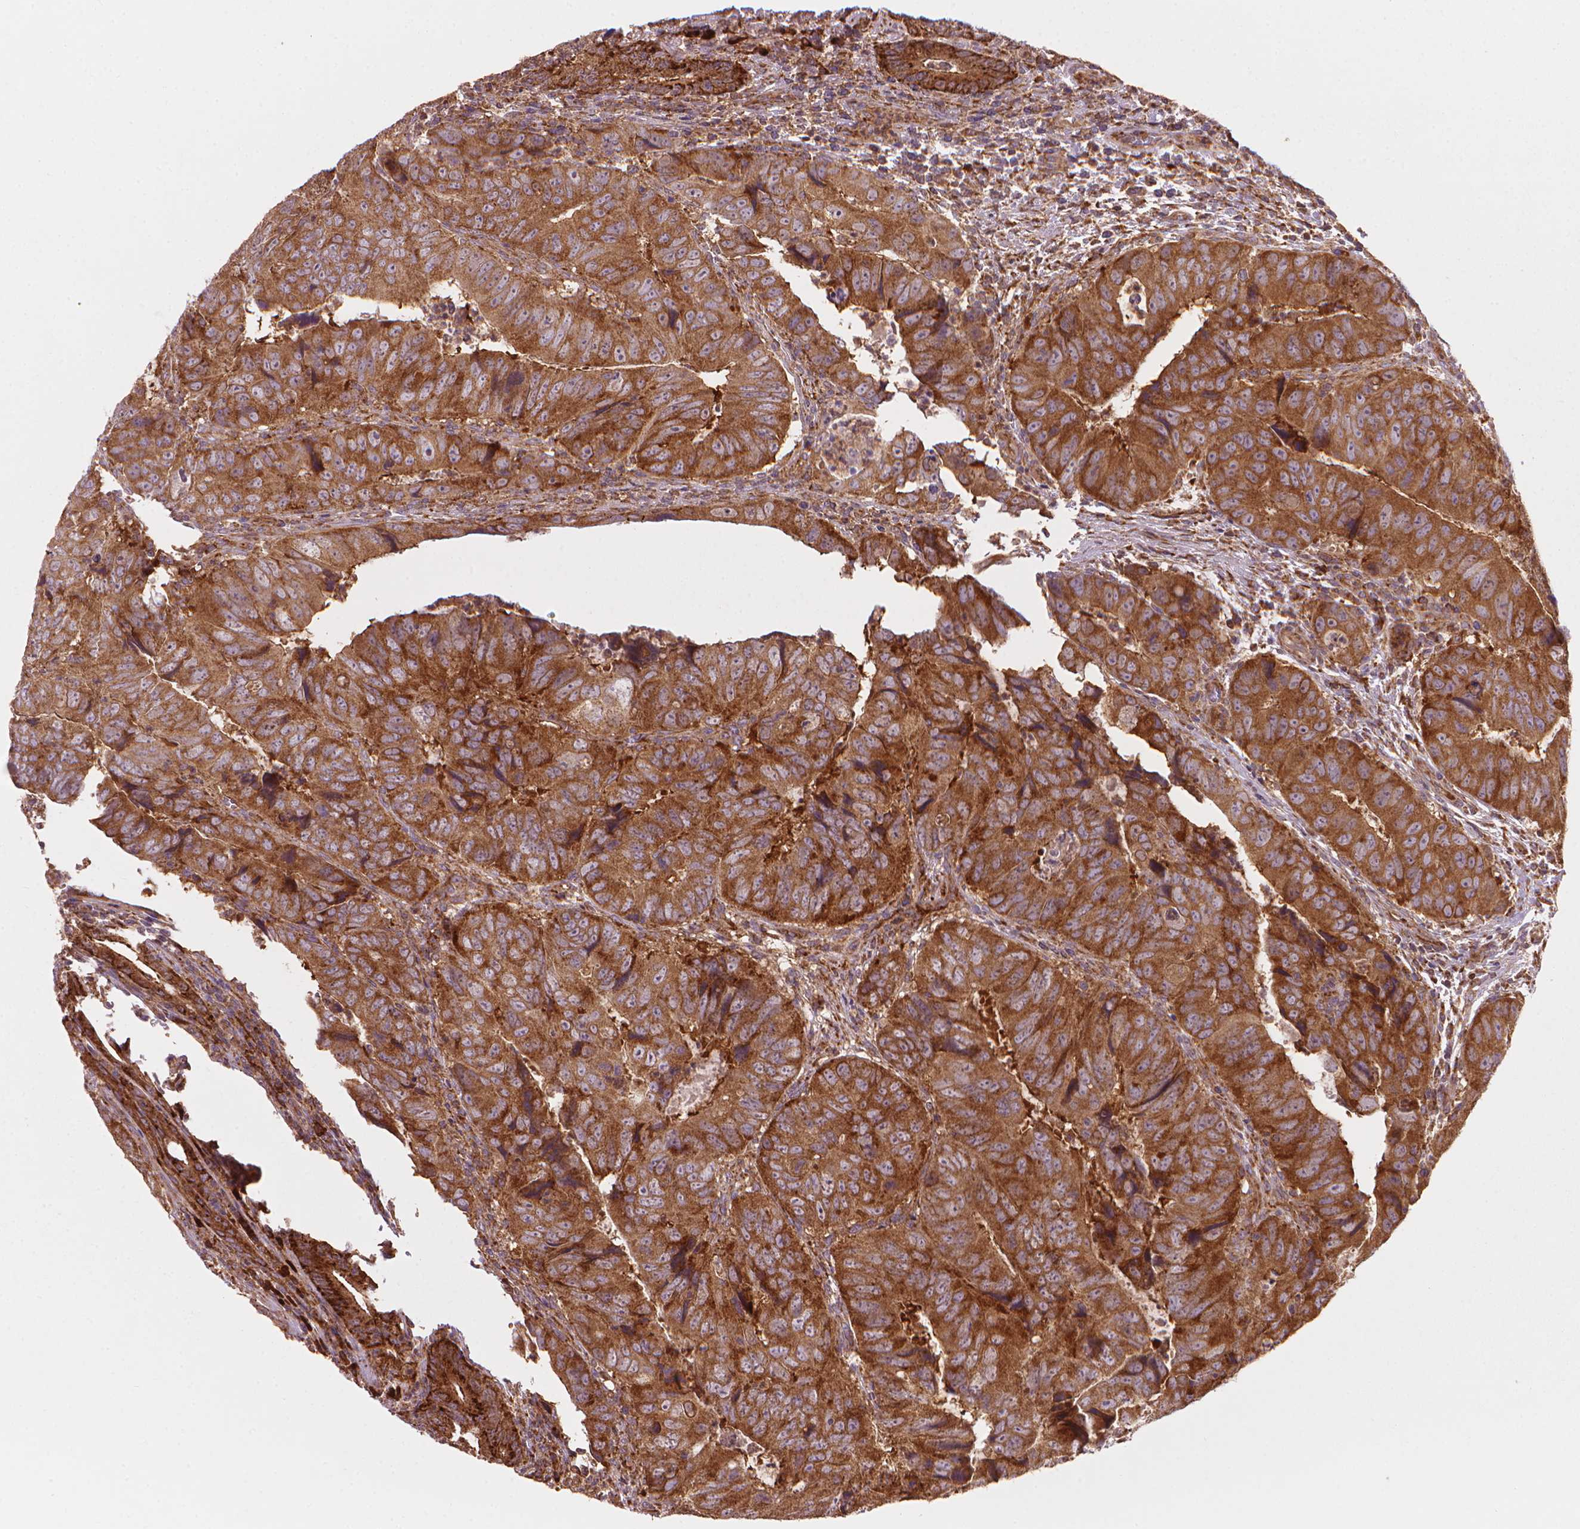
{"staining": {"intensity": "moderate", "quantity": ">75%", "location": "cytoplasmic/membranous"}, "tissue": "colorectal cancer", "cell_type": "Tumor cells", "image_type": "cancer", "snomed": [{"axis": "morphology", "description": "Adenocarcinoma, NOS"}, {"axis": "topography", "description": "Colon"}], "caption": "Immunohistochemistry (IHC) (DAB (3,3'-diaminobenzidine)) staining of human colorectal cancer (adenocarcinoma) reveals moderate cytoplasmic/membranous protein positivity in approximately >75% of tumor cells.", "gene": "VARS2", "patient": {"sex": "male", "age": 79}}